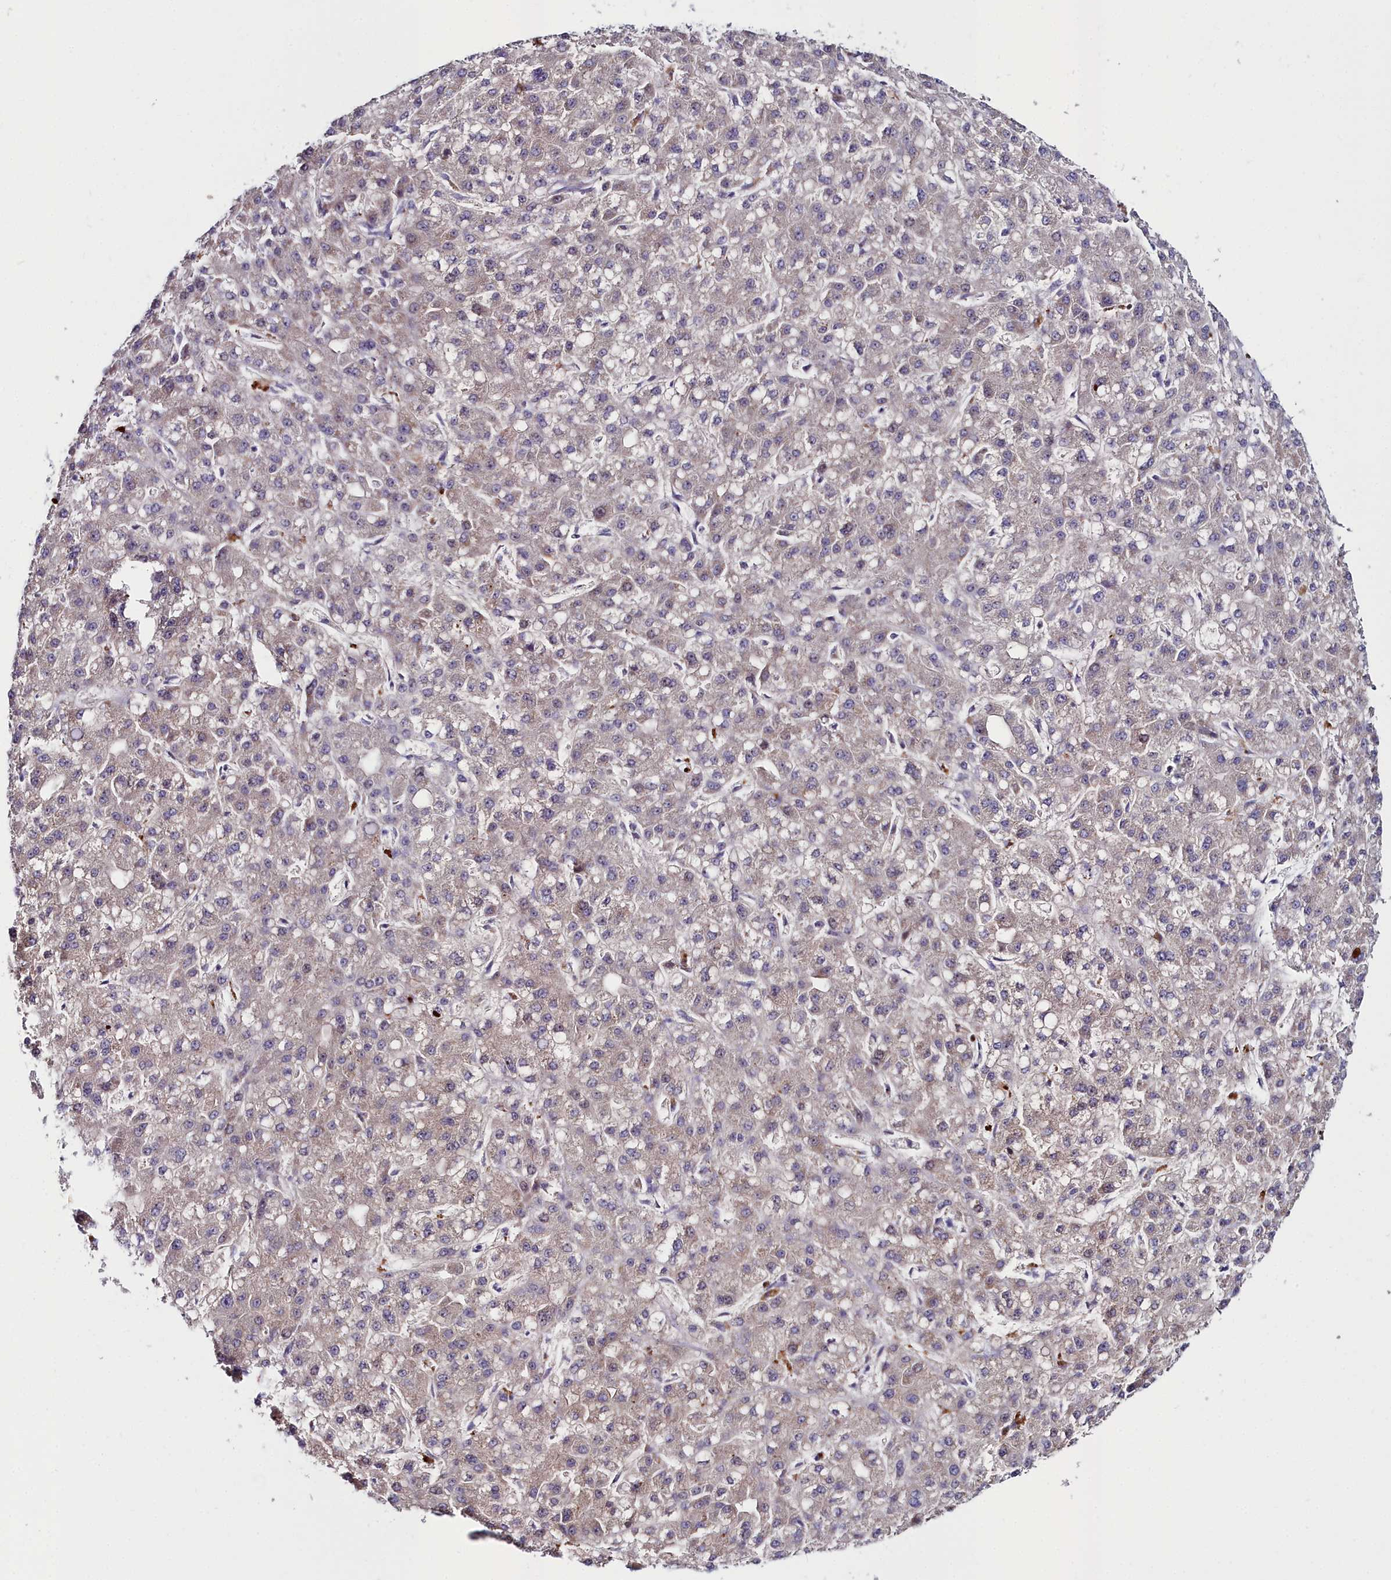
{"staining": {"intensity": "weak", "quantity": "<25%", "location": "cytoplasmic/membranous"}, "tissue": "liver cancer", "cell_type": "Tumor cells", "image_type": "cancer", "snomed": [{"axis": "morphology", "description": "Carcinoma, Hepatocellular, NOS"}, {"axis": "topography", "description": "Liver"}], "caption": "There is no significant expression in tumor cells of liver cancer. (Stains: DAB IHC with hematoxylin counter stain, Microscopy: brightfield microscopy at high magnification).", "gene": "KCTD18", "patient": {"sex": "male", "age": 67}}